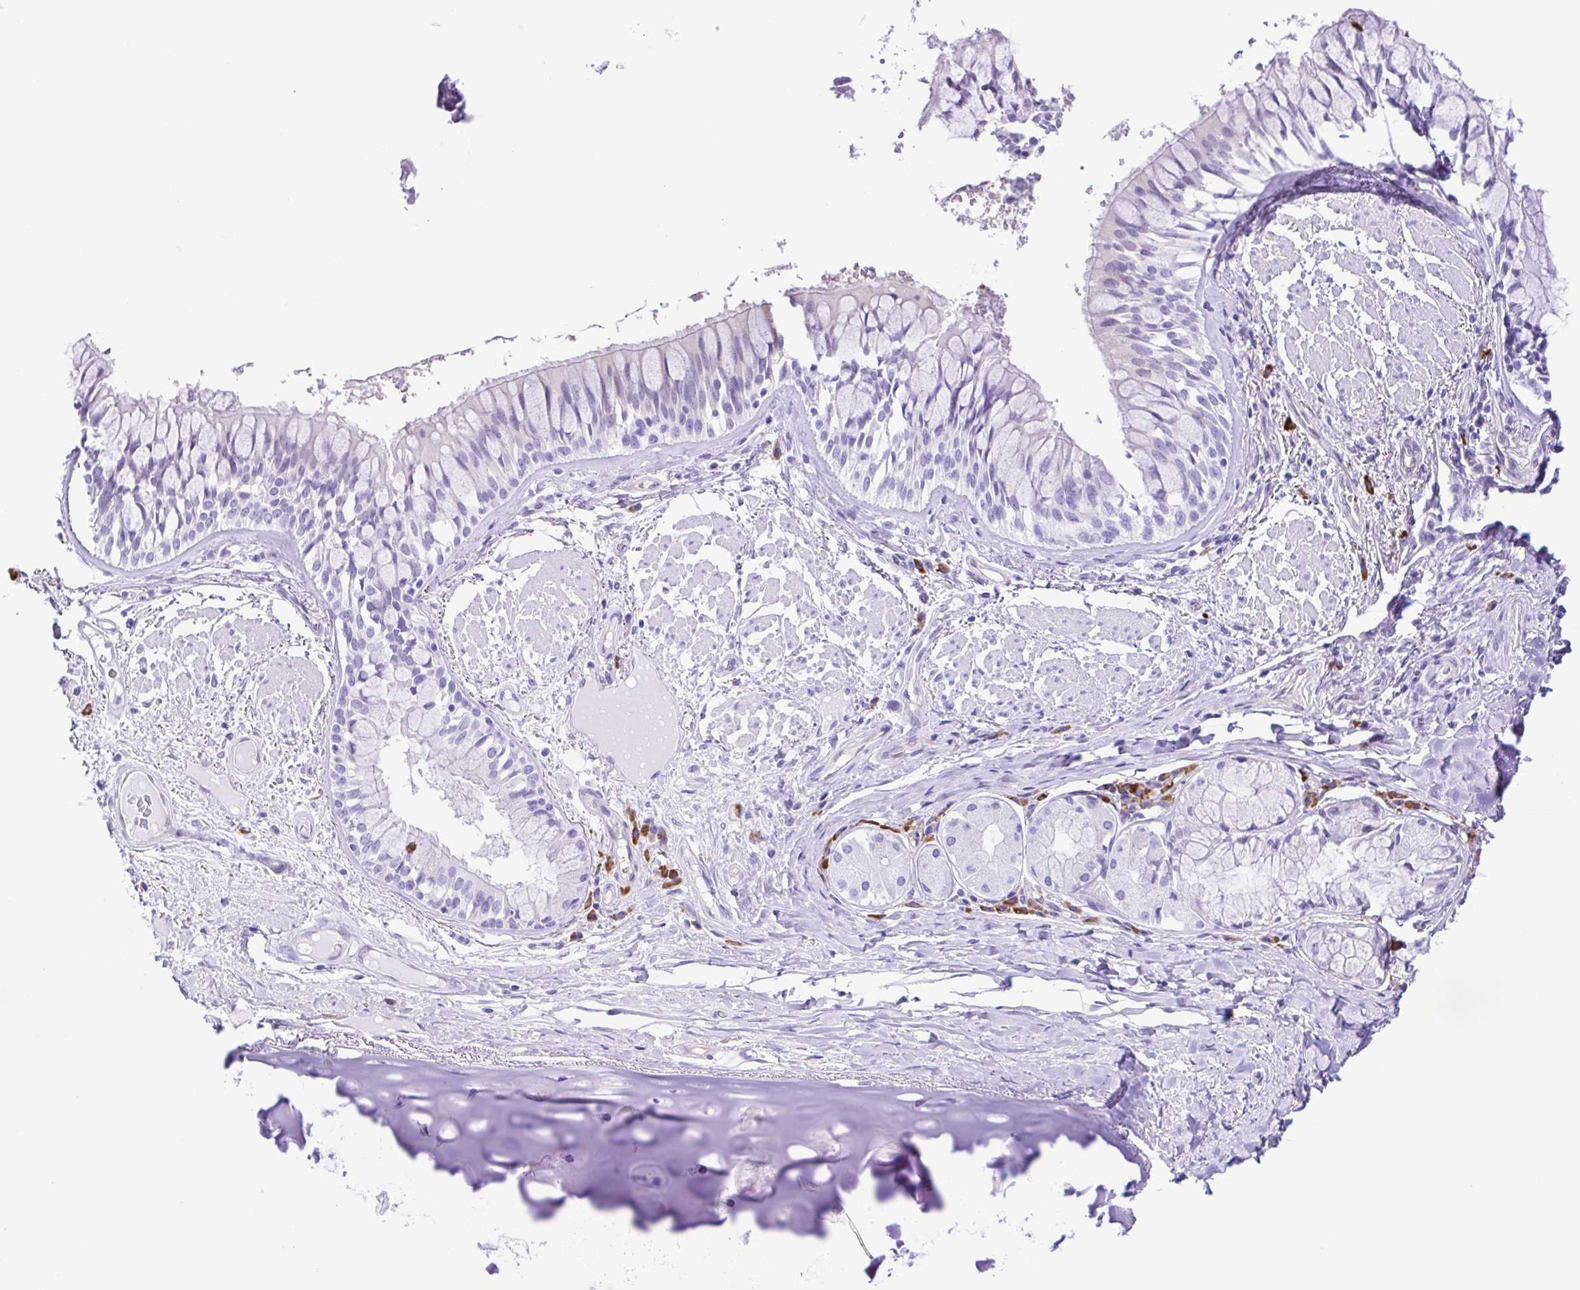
{"staining": {"intensity": "negative", "quantity": "none", "location": "none"}, "tissue": "adipose tissue", "cell_type": "Adipocytes", "image_type": "normal", "snomed": [{"axis": "morphology", "description": "Normal tissue, NOS"}, {"axis": "topography", "description": "Cartilage tissue"}, {"axis": "topography", "description": "Bronchus"}], "caption": "Immunohistochemistry (IHC) image of normal adipose tissue: adipose tissue stained with DAB (3,3'-diaminobenzidine) exhibits no significant protein staining in adipocytes.", "gene": "GPR17", "patient": {"sex": "male", "age": 64}}